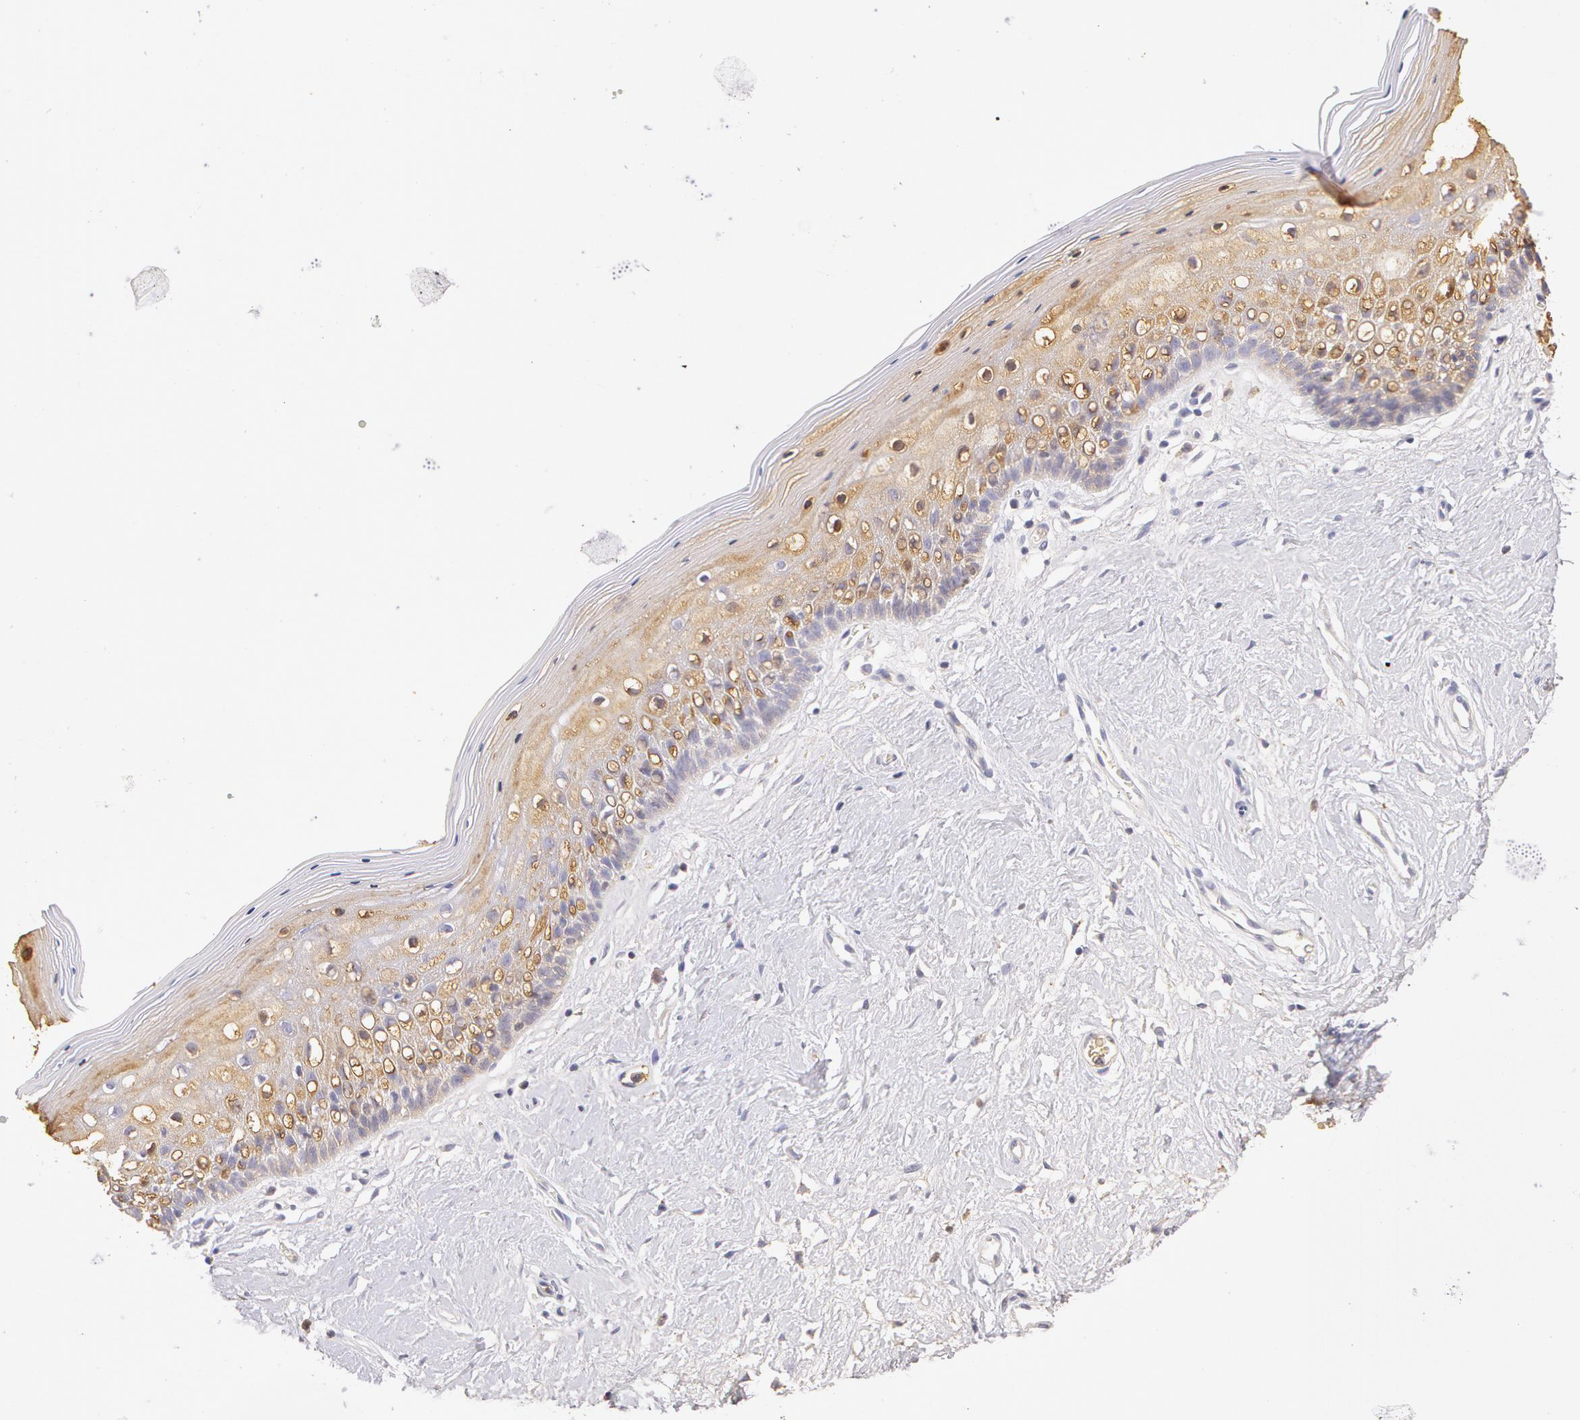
{"staining": {"intensity": "negative", "quantity": "none", "location": "none"}, "tissue": "vagina", "cell_type": "Squamous epithelial cells", "image_type": "normal", "snomed": [{"axis": "morphology", "description": "Normal tissue, NOS"}, {"axis": "topography", "description": "Vagina"}], "caption": "This is a histopathology image of immunohistochemistry (IHC) staining of unremarkable vagina, which shows no staining in squamous epithelial cells.", "gene": "AHSG", "patient": {"sex": "female", "age": 46}}